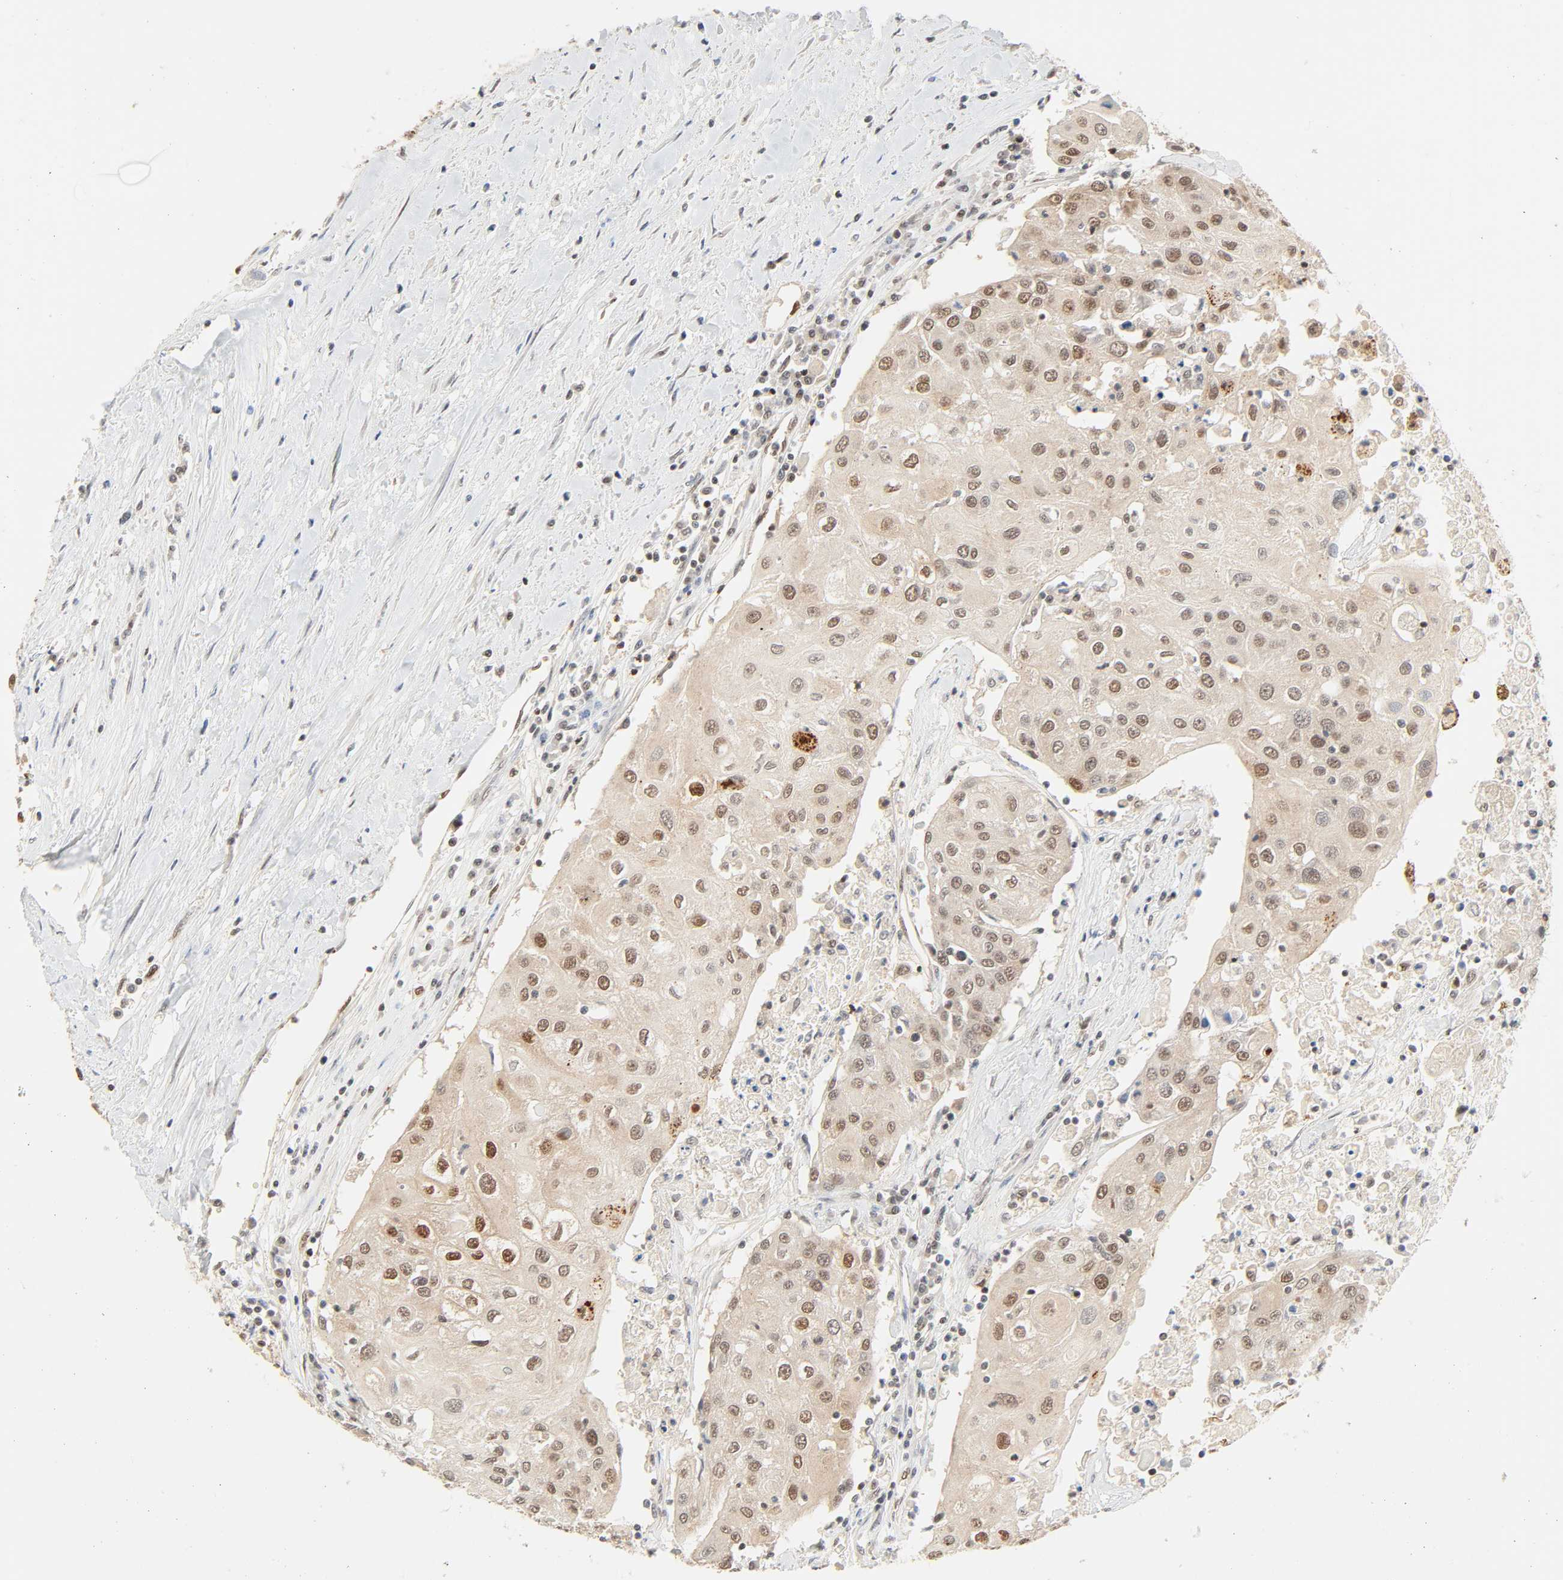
{"staining": {"intensity": "moderate", "quantity": "25%-75%", "location": "nuclear"}, "tissue": "urothelial cancer", "cell_type": "Tumor cells", "image_type": "cancer", "snomed": [{"axis": "morphology", "description": "Urothelial carcinoma, High grade"}, {"axis": "topography", "description": "Urinary bladder"}], "caption": "A histopathology image showing moderate nuclear staining in about 25%-75% of tumor cells in urothelial cancer, as visualized by brown immunohistochemical staining.", "gene": "UBC", "patient": {"sex": "female", "age": 85}}